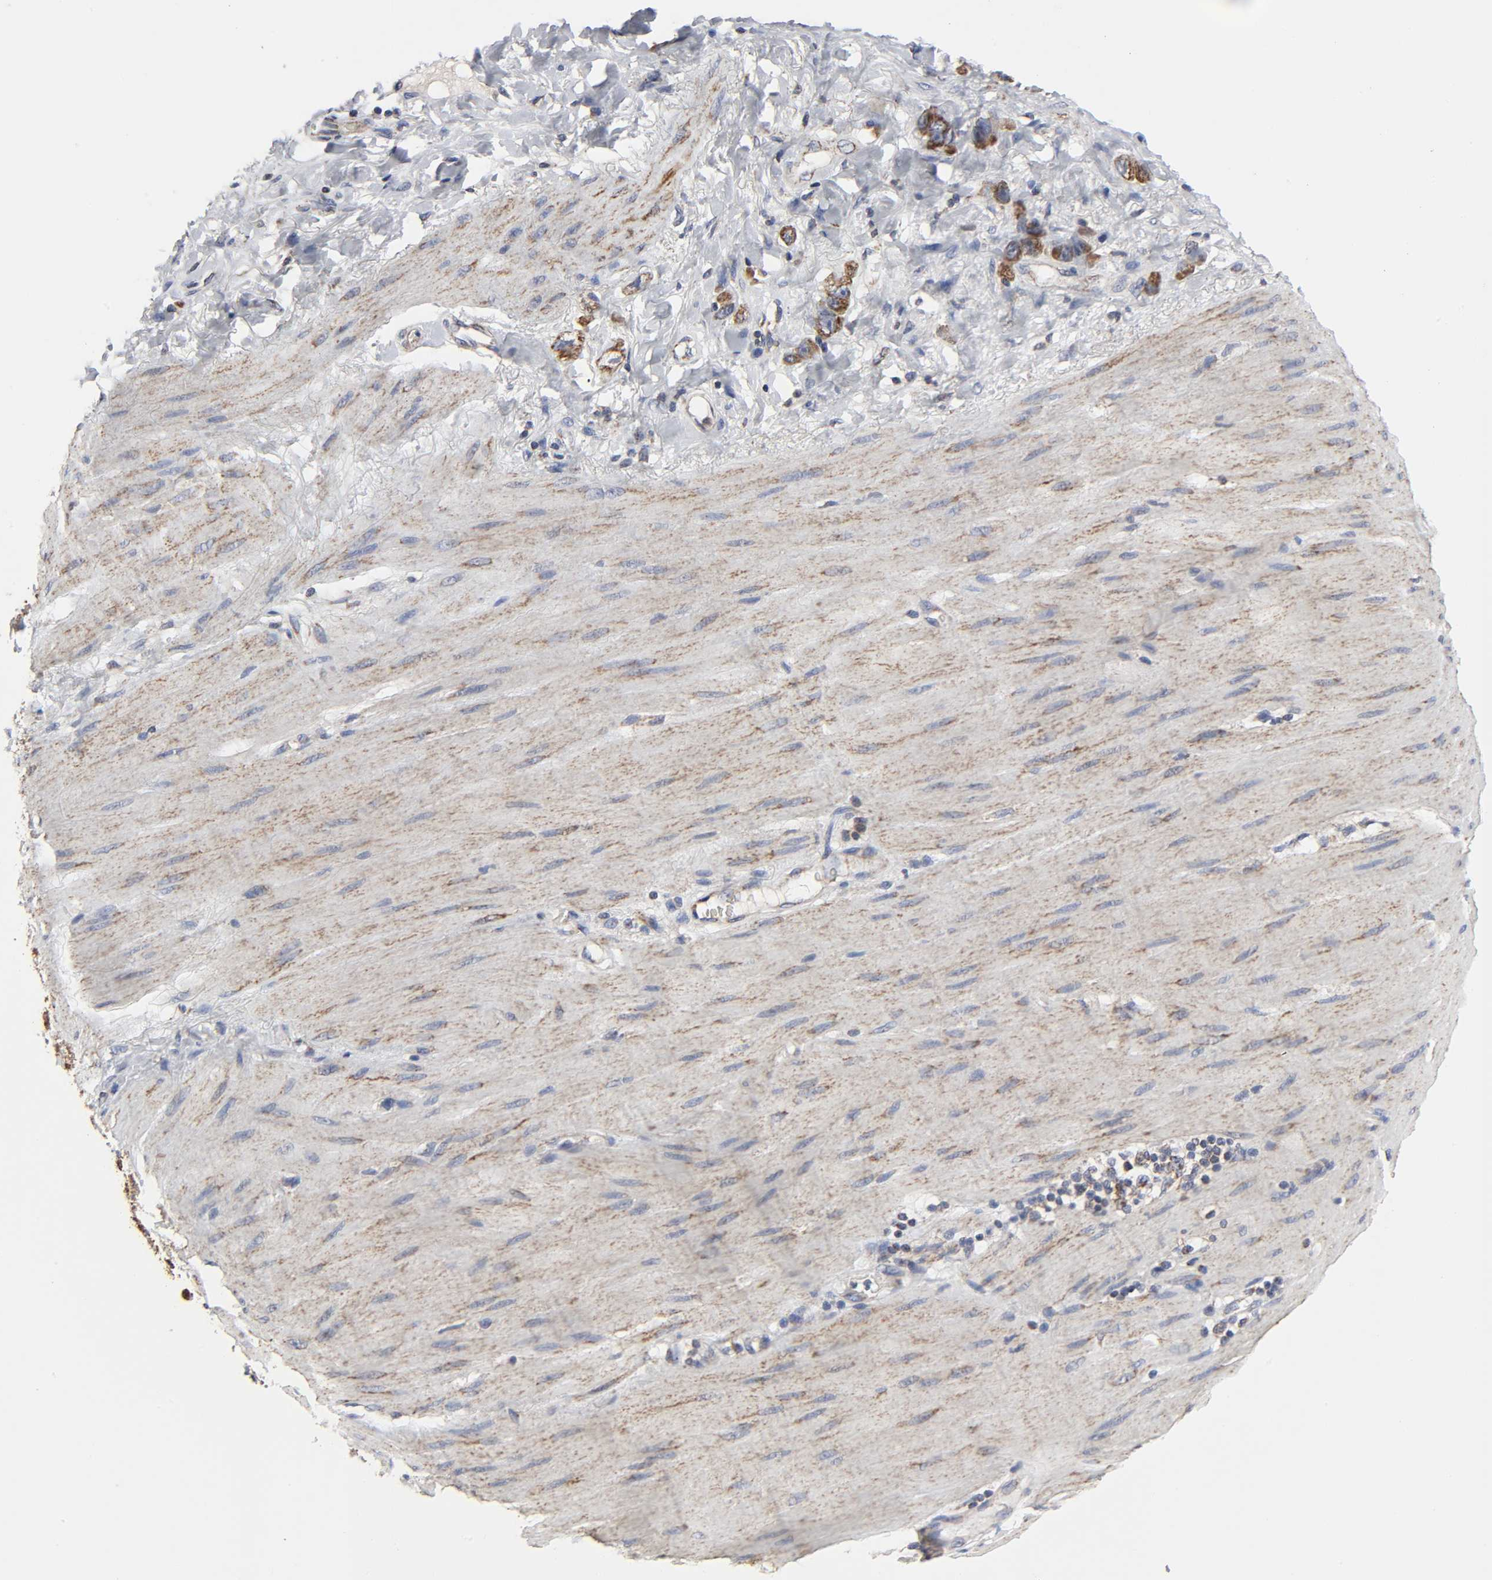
{"staining": {"intensity": "strong", "quantity": ">75%", "location": "cytoplasmic/membranous"}, "tissue": "stomach cancer", "cell_type": "Tumor cells", "image_type": "cancer", "snomed": [{"axis": "morphology", "description": "Adenocarcinoma, NOS"}, {"axis": "topography", "description": "Stomach"}], "caption": "Tumor cells show strong cytoplasmic/membranous staining in approximately >75% of cells in stomach cancer (adenocarcinoma).", "gene": "COX6B1", "patient": {"sex": "male", "age": 82}}